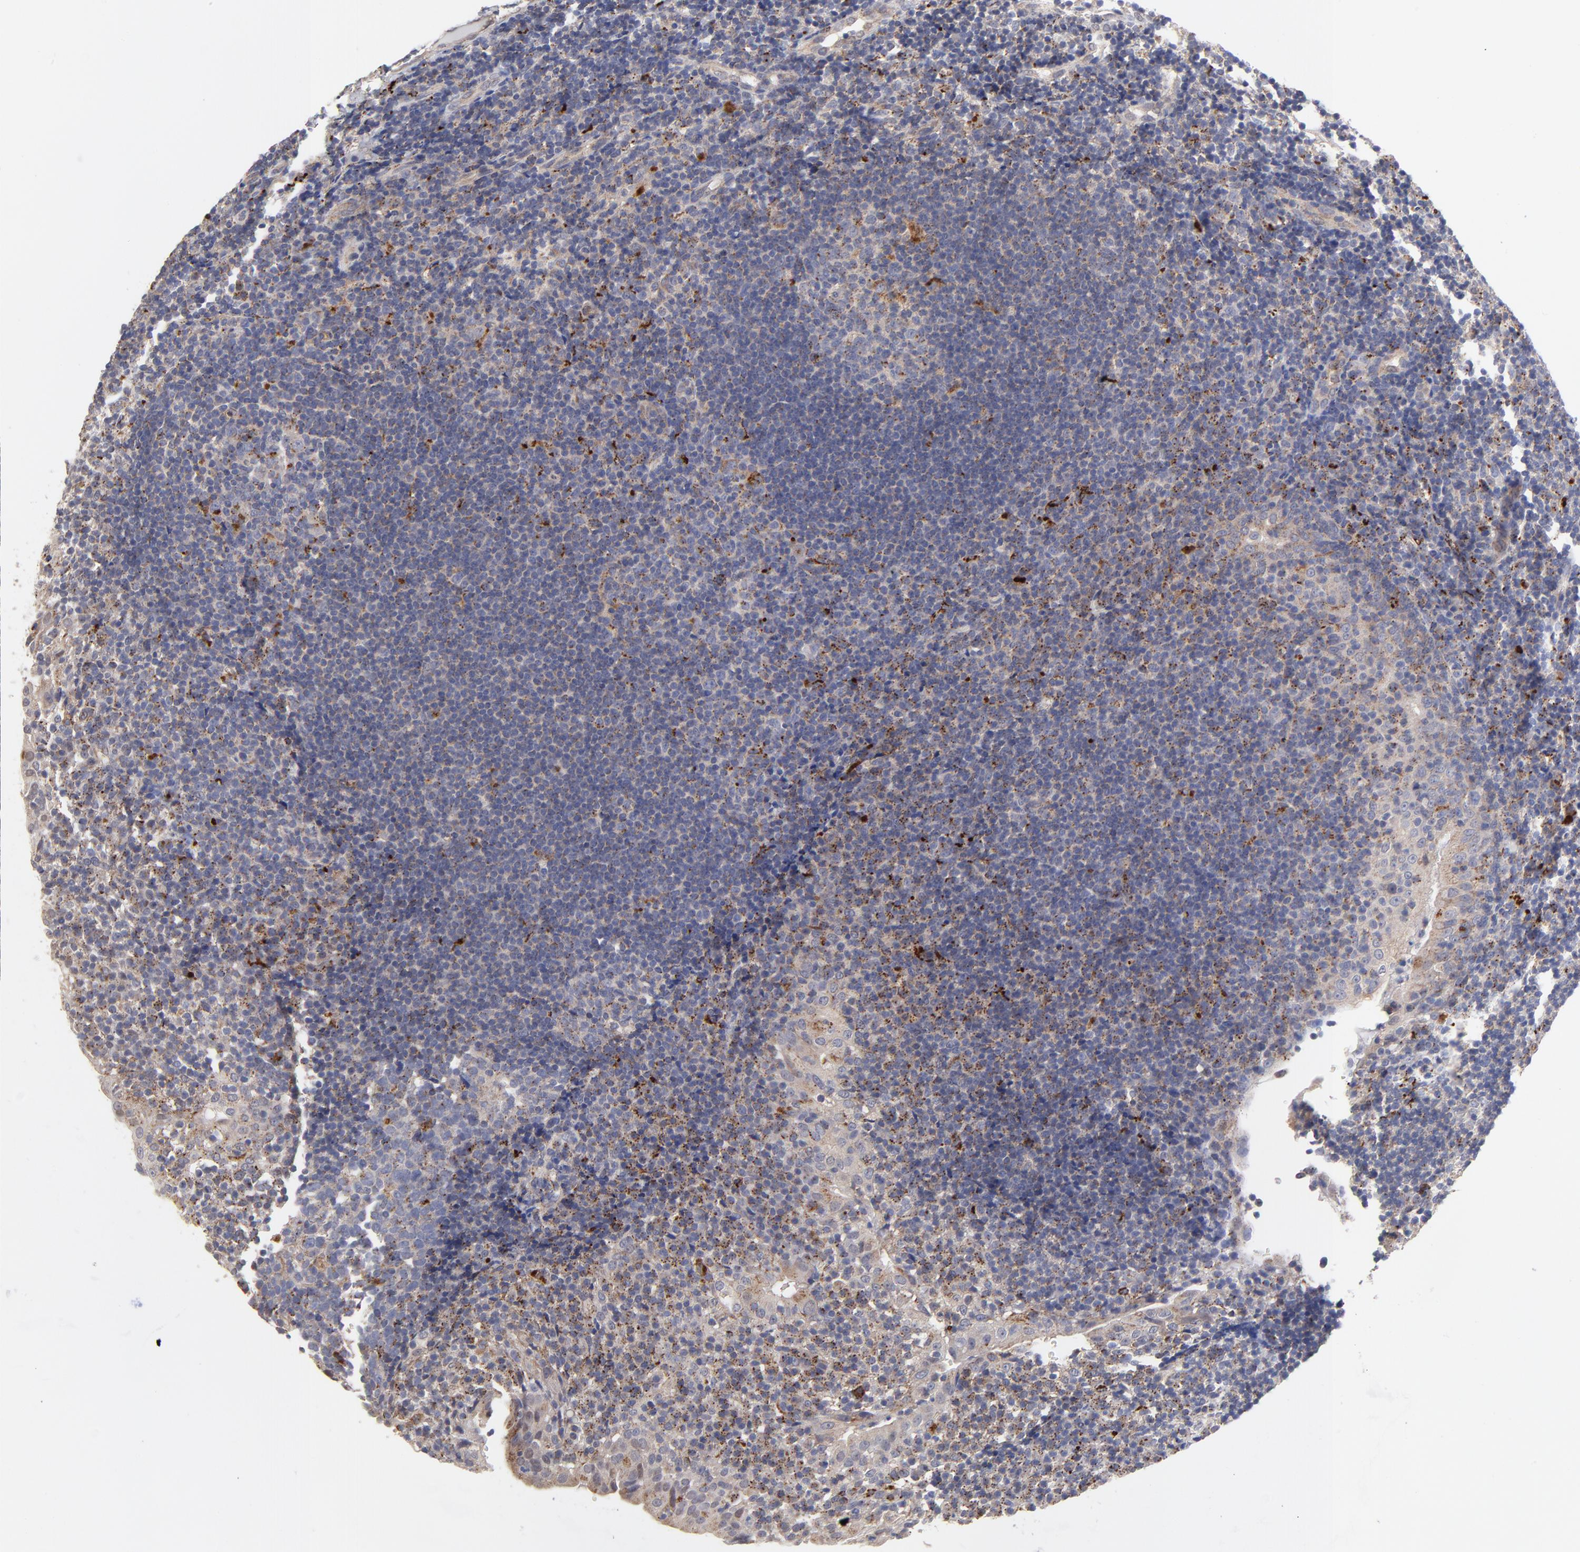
{"staining": {"intensity": "weak", "quantity": "25%-75%", "location": "cytoplasmic/membranous"}, "tissue": "tonsil", "cell_type": "Germinal center cells", "image_type": "normal", "snomed": [{"axis": "morphology", "description": "Normal tissue, NOS"}, {"axis": "topography", "description": "Tonsil"}], "caption": "High-magnification brightfield microscopy of benign tonsil stained with DAB (brown) and counterstained with hematoxylin (blue). germinal center cells exhibit weak cytoplasmic/membranous staining is seen in about25%-75% of cells. Nuclei are stained in blue.", "gene": "PDE4B", "patient": {"sex": "female", "age": 40}}